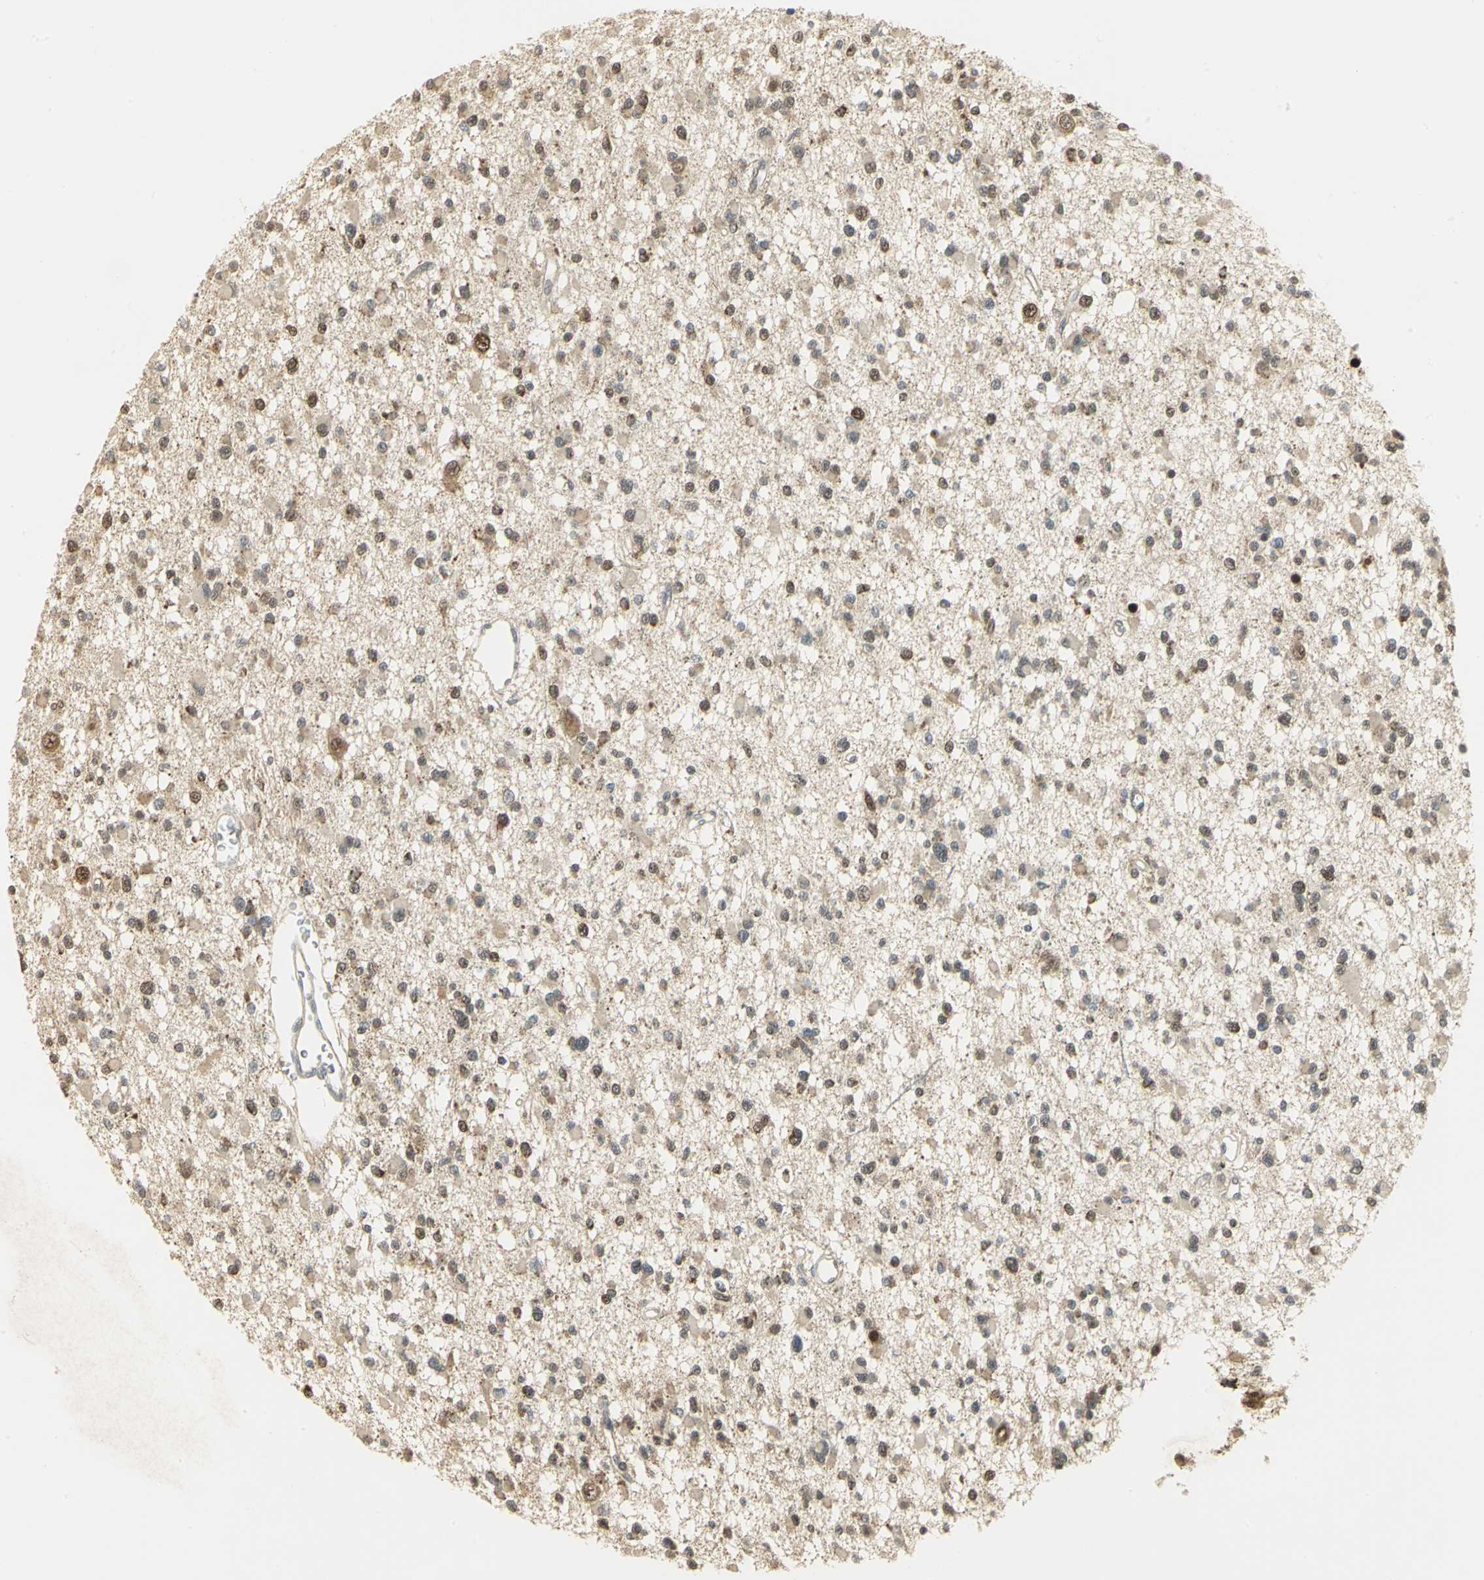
{"staining": {"intensity": "moderate", "quantity": ">75%", "location": "cytoplasmic/membranous,nuclear"}, "tissue": "glioma", "cell_type": "Tumor cells", "image_type": "cancer", "snomed": [{"axis": "morphology", "description": "Glioma, malignant, Low grade"}, {"axis": "topography", "description": "Brain"}], "caption": "Glioma was stained to show a protein in brown. There is medium levels of moderate cytoplasmic/membranous and nuclear positivity in about >75% of tumor cells.", "gene": "PSMC4", "patient": {"sex": "female", "age": 22}}